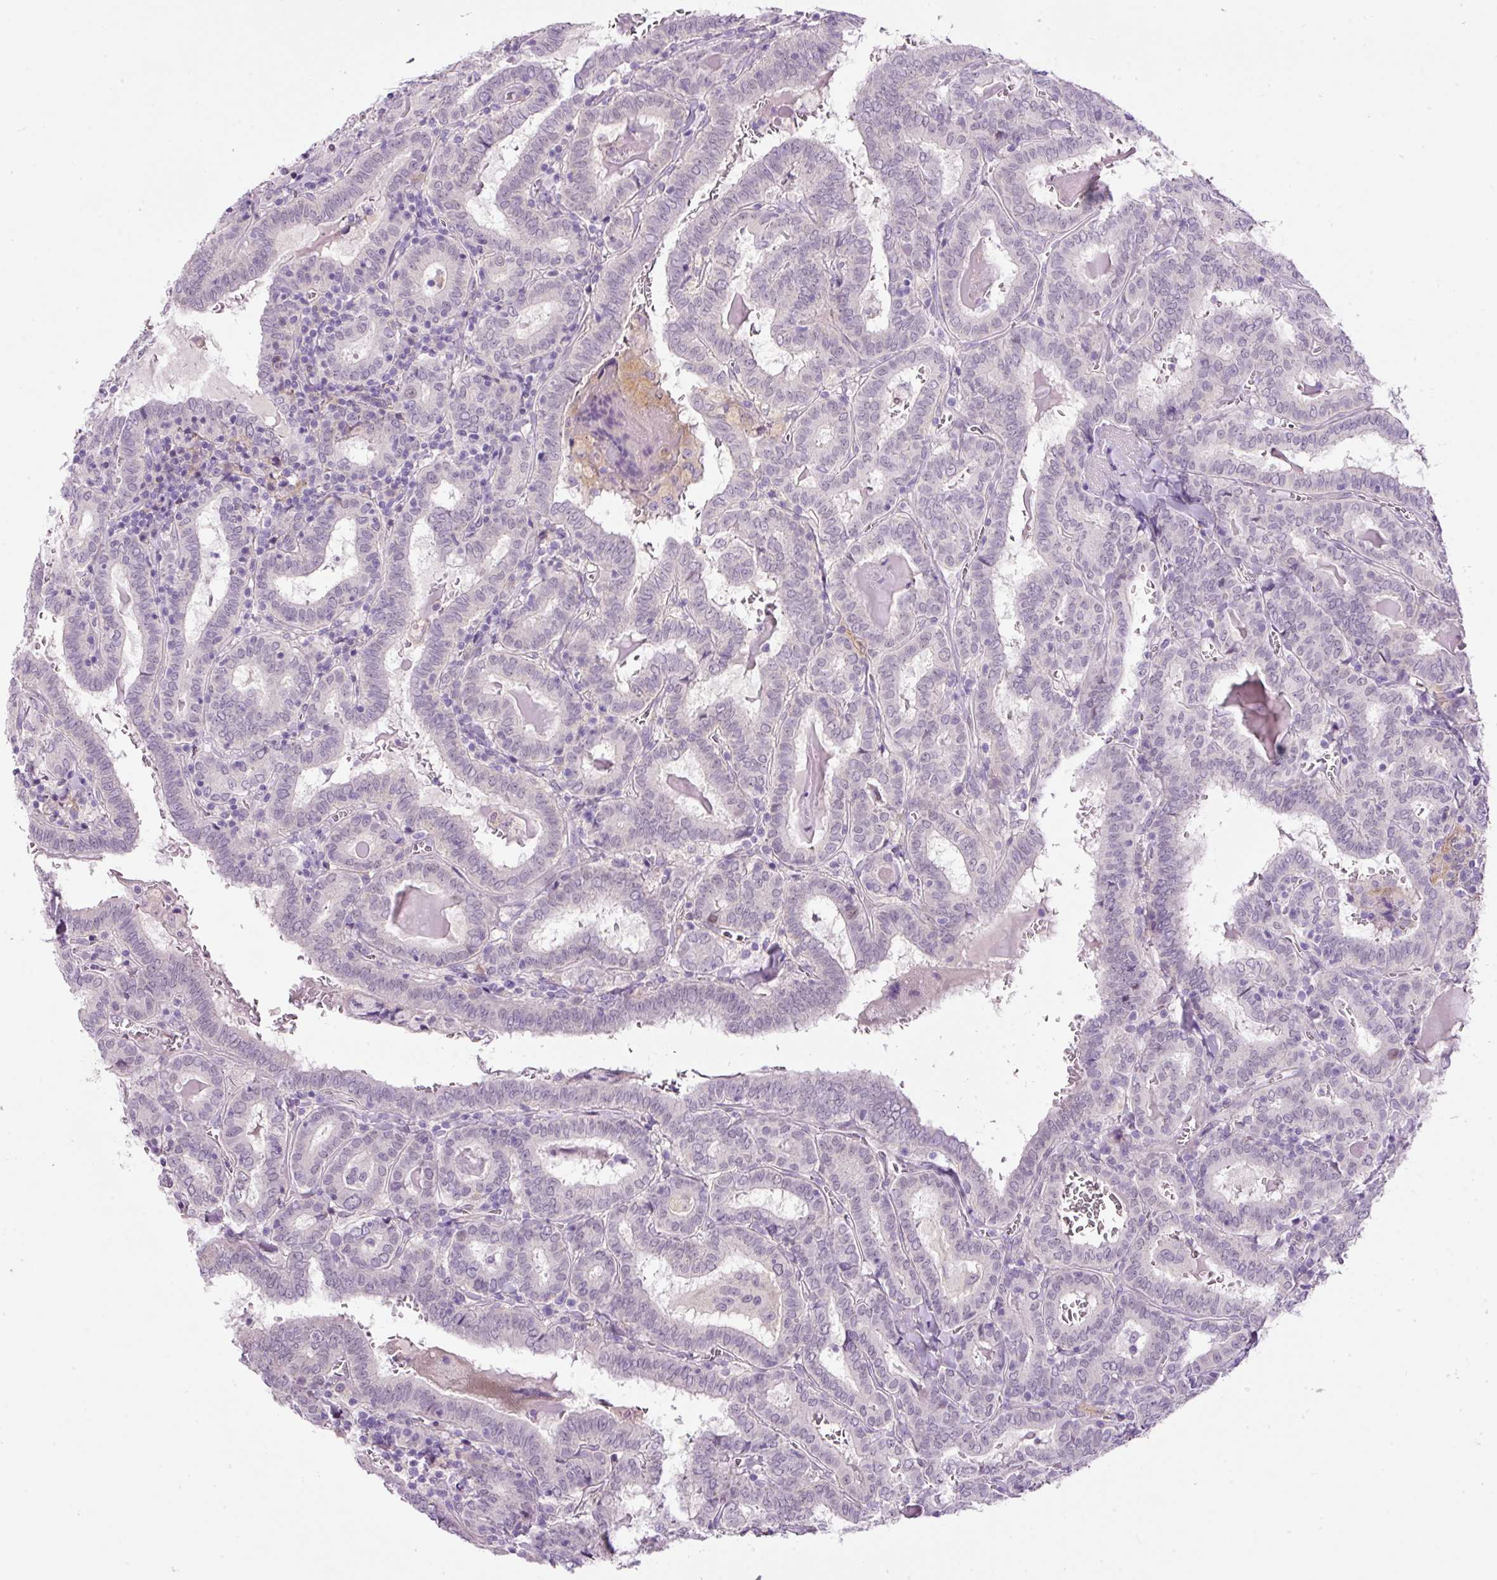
{"staining": {"intensity": "negative", "quantity": "none", "location": "none"}, "tissue": "thyroid cancer", "cell_type": "Tumor cells", "image_type": "cancer", "snomed": [{"axis": "morphology", "description": "Papillary adenocarcinoma, NOS"}, {"axis": "topography", "description": "Thyroid gland"}], "caption": "The immunohistochemistry (IHC) photomicrograph has no significant positivity in tumor cells of thyroid papillary adenocarcinoma tissue.", "gene": "SRC", "patient": {"sex": "female", "age": 72}}